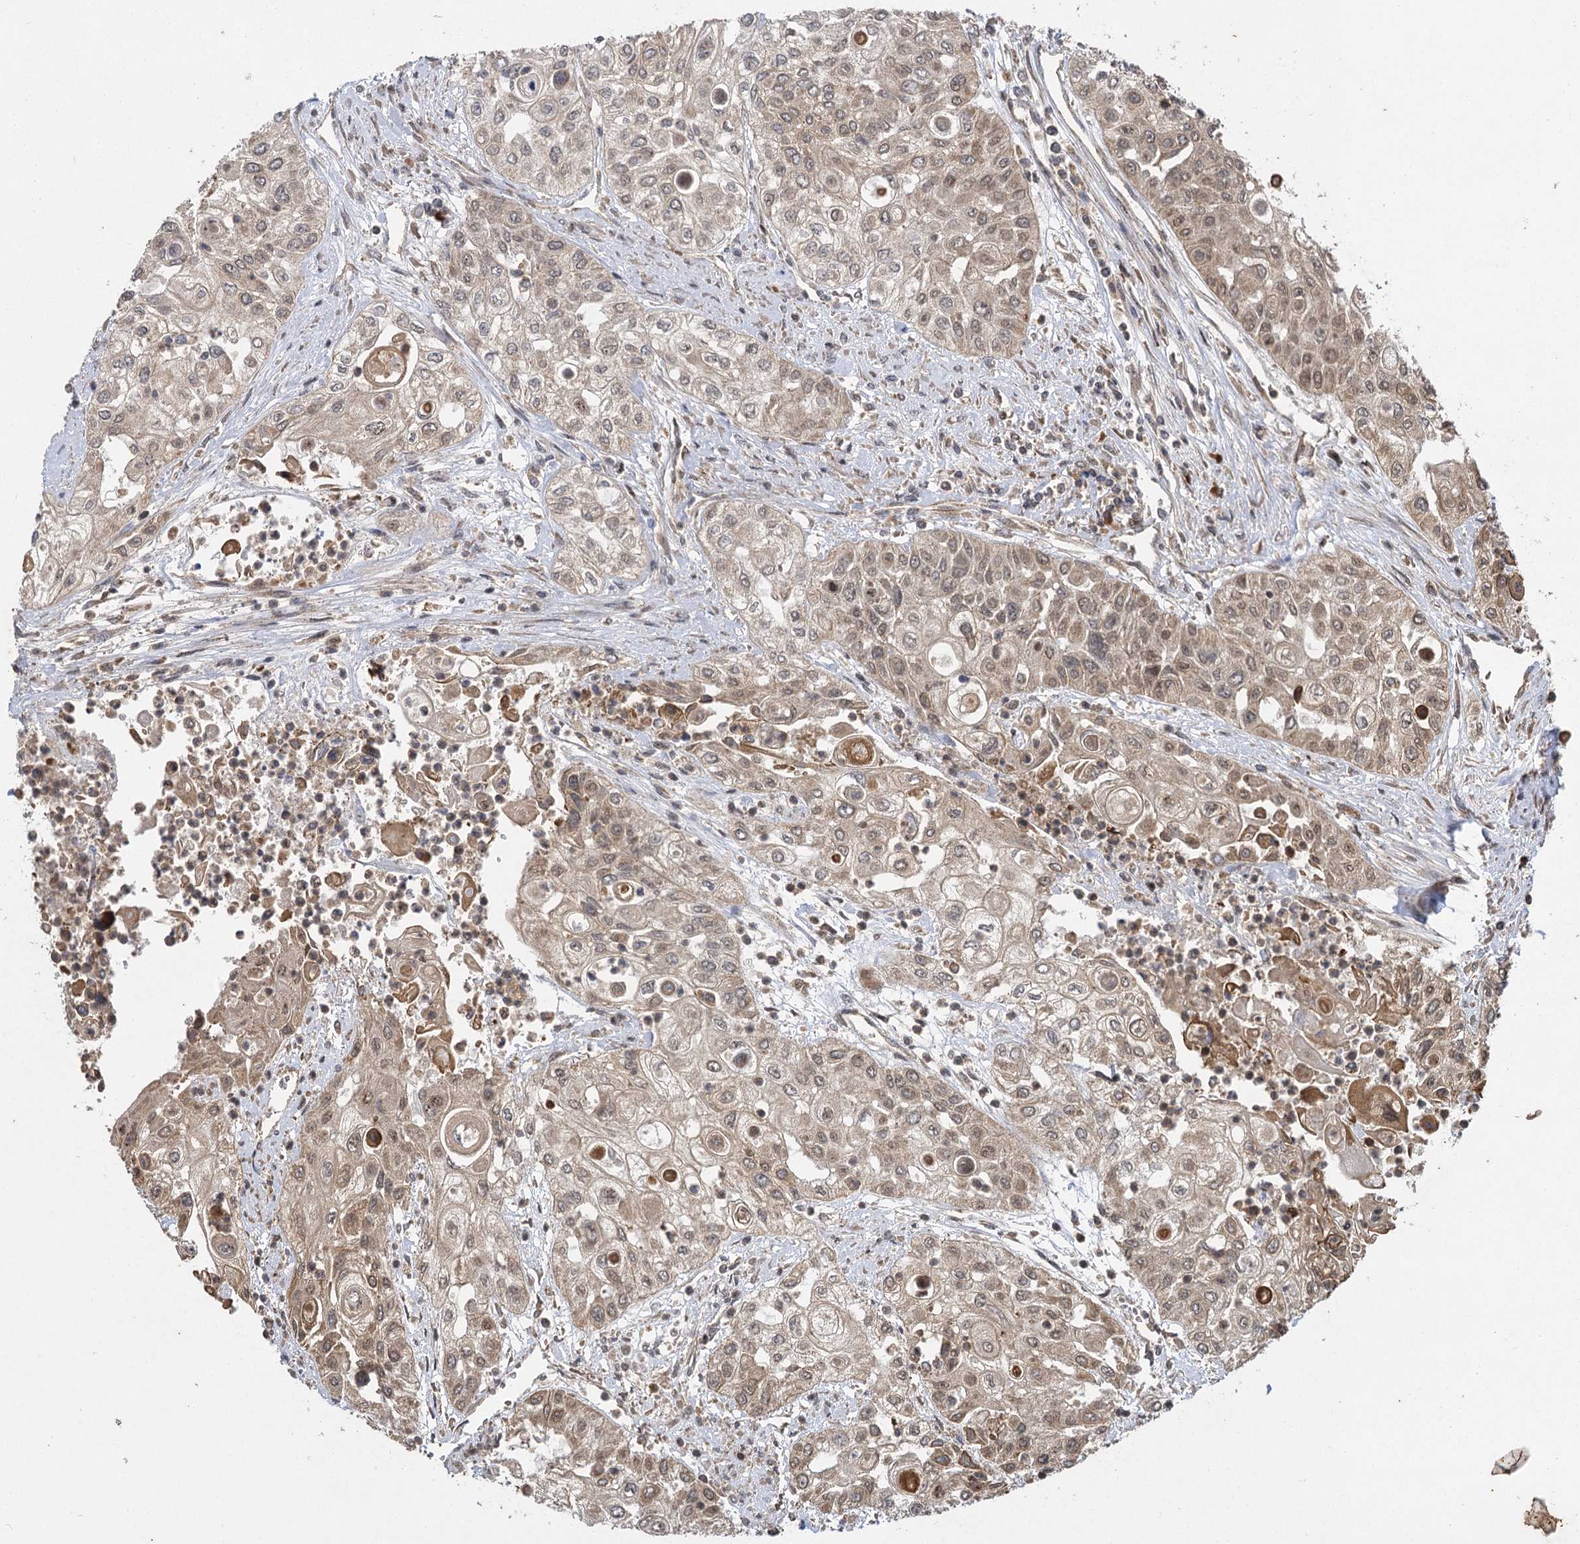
{"staining": {"intensity": "weak", "quantity": ">75%", "location": "cytoplasmic/membranous,nuclear"}, "tissue": "urothelial cancer", "cell_type": "Tumor cells", "image_type": "cancer", "snomed": [{"axis": "morphology", "description": "Urothelial carcinoma, High grade"}, {"axis": "topography", "description": "Urinary bladder"}], "caption": "Weak cytoplasmic/membranous and nuclear protein staining is seen in about >75% of tumor cells in urothelial carcinoma (high-grade).", "gene": "IL11RA", "patient": {"sex": "female", "age": 79}}